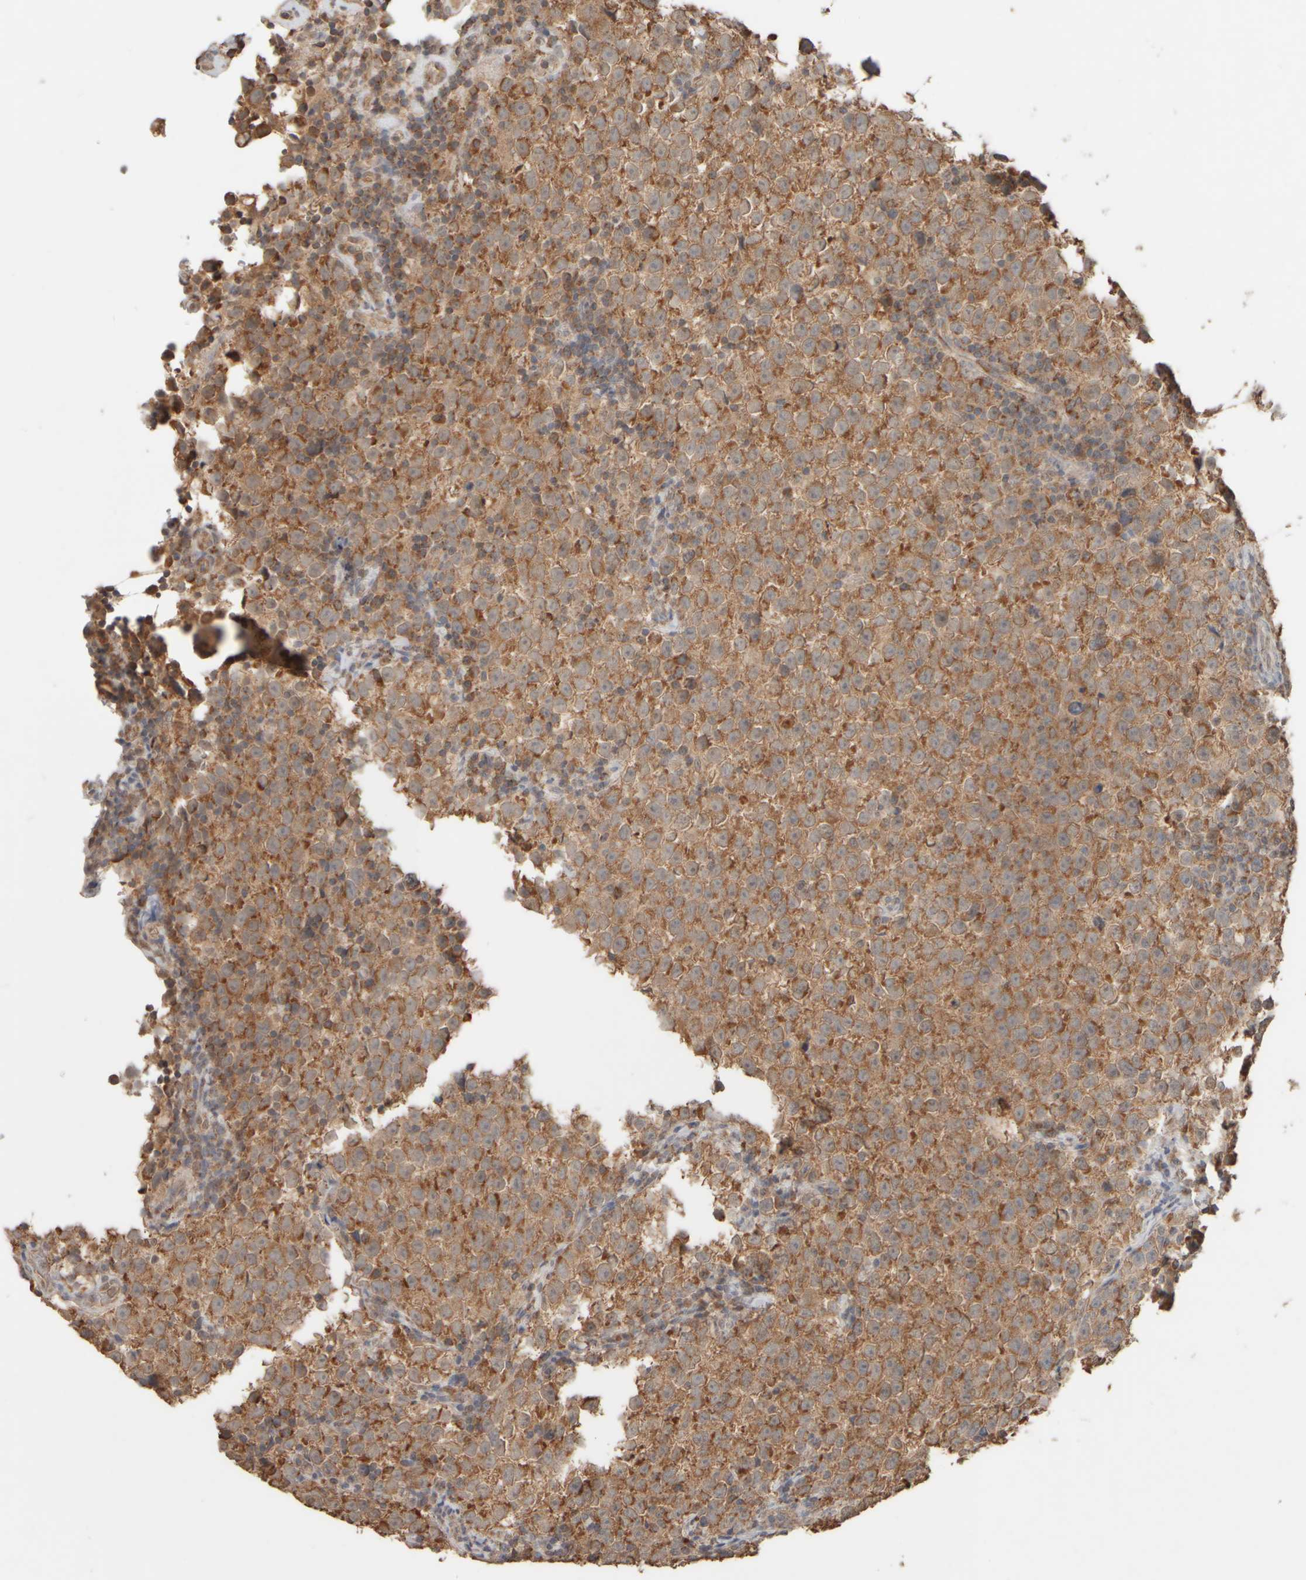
{"staining": {"intensity": "moderate", "quantity": ">75%", "location": "cytoplasmic/membranous"}, "tissue": "testis cancer", "cell_type": "Tumor cells", "image_type": "cancer", "snomed": [{"axis": "morphology", "description": "Normal tissue, NOS"}, {"axis": "morphology", "description": "Seminoma, NOS"}, {"axis": "topography", "description": "Testis"}], "caption": "Brown immunohistochemical staining in human testis cancer (seminoma) displays moderate cytoplasmic/membranous staining in about >75% of tumor cells.", "gene": "EIF2B3", "patient": {"sex": "male", "age": 43}}